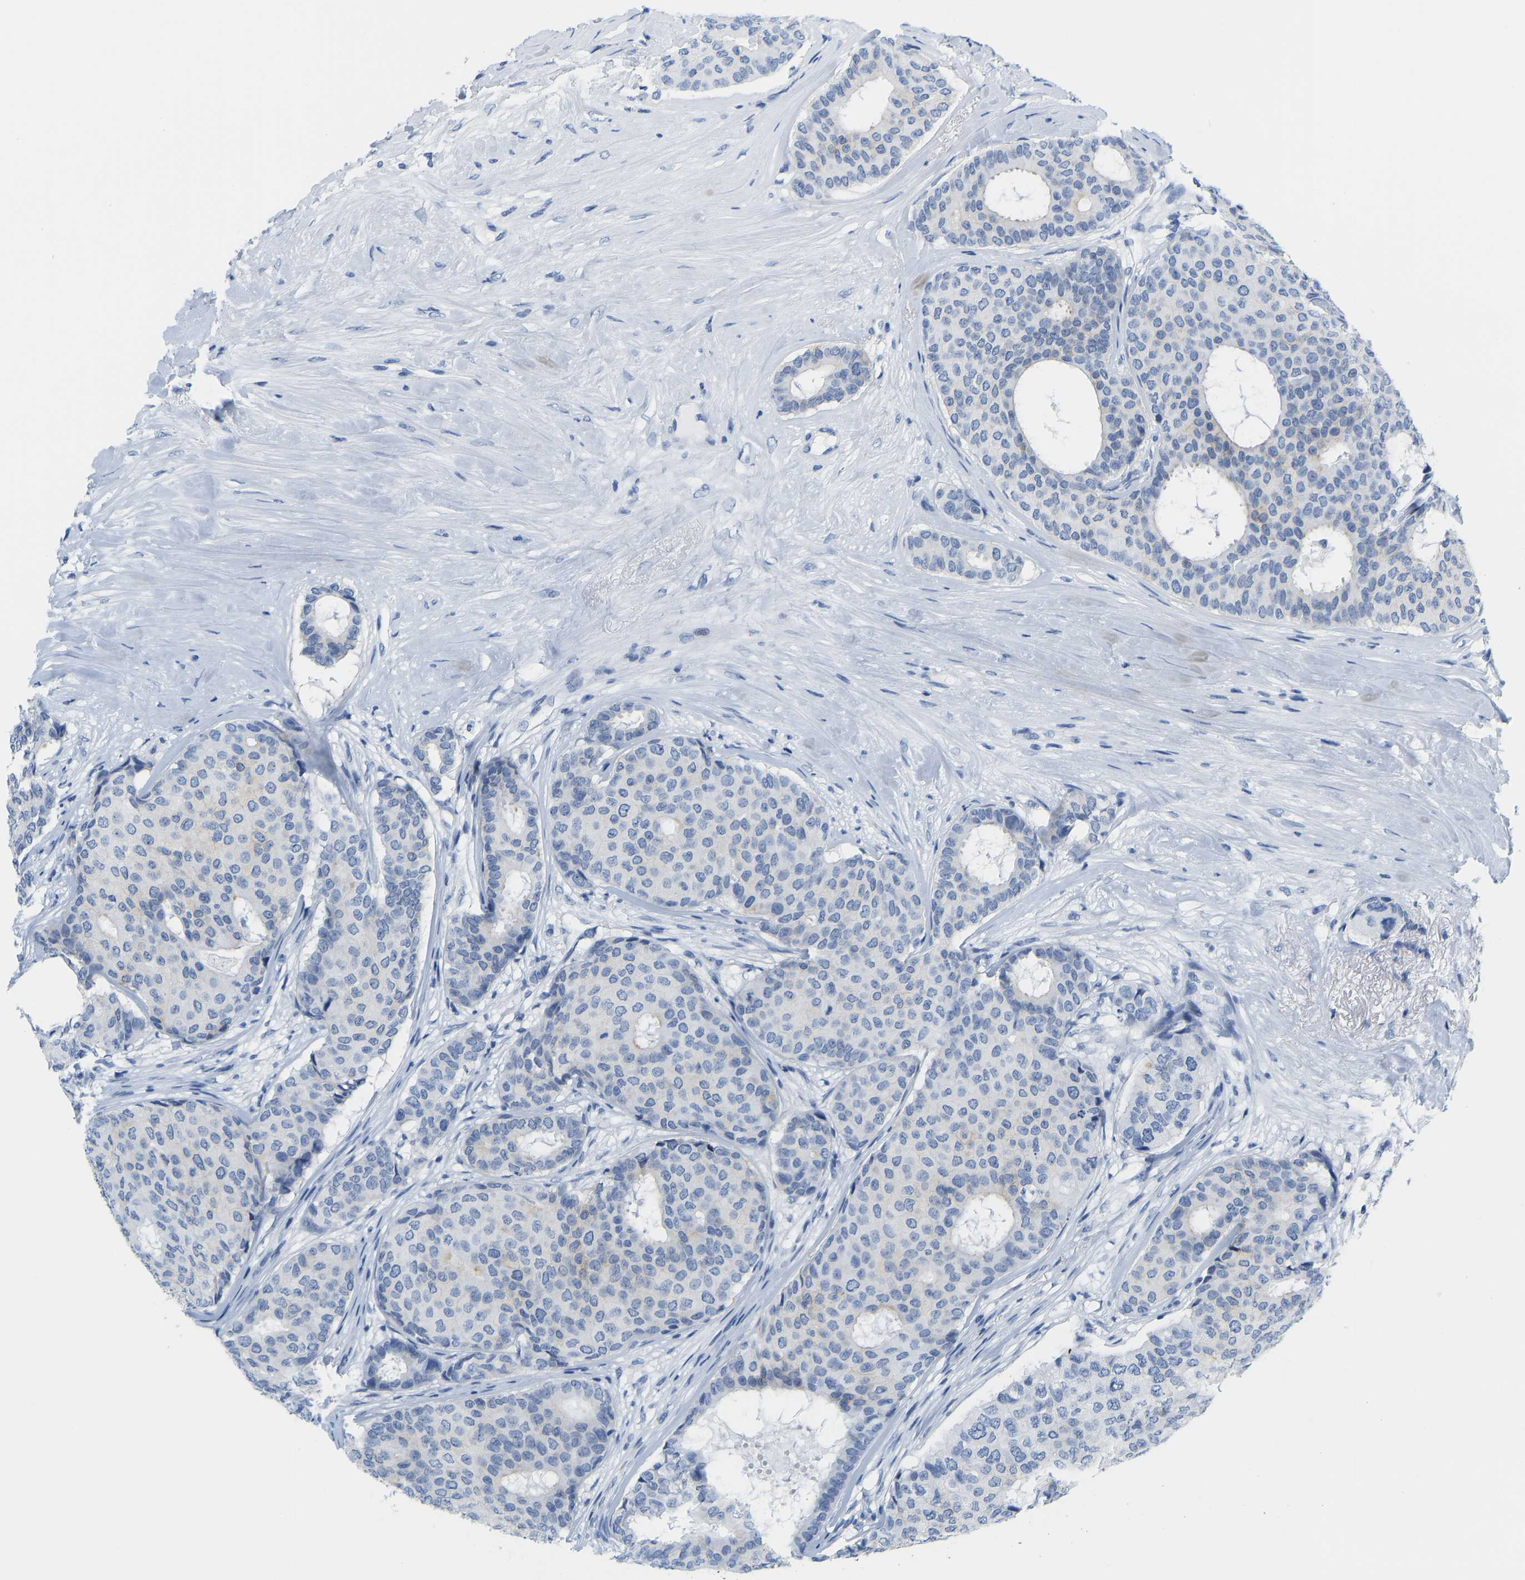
{"staining": {"intensity": "negative", "quantity": "none", "location": "none"}, "tissue": "breast cancer", "cell_type": "Tumor cells", "image_type": "cancer", "snomed": [{"axis": "morphology", "description": "Duct carcinoma"}, {"axis": "topography", "description": "Breast"}], "caption": "Immunohistochemistry (IHC) photomicrograph of human breast cancer stained for a protein (brown), which displays no expression in tumor cells. (Stains: DAB immunohistochemistry (IHC) with hematoxylin counter stain, Microscopy: brightfield microscopy at high magnification).", "gene": "SERPINB3", "patient": {"sex": "female", "age": 75}}